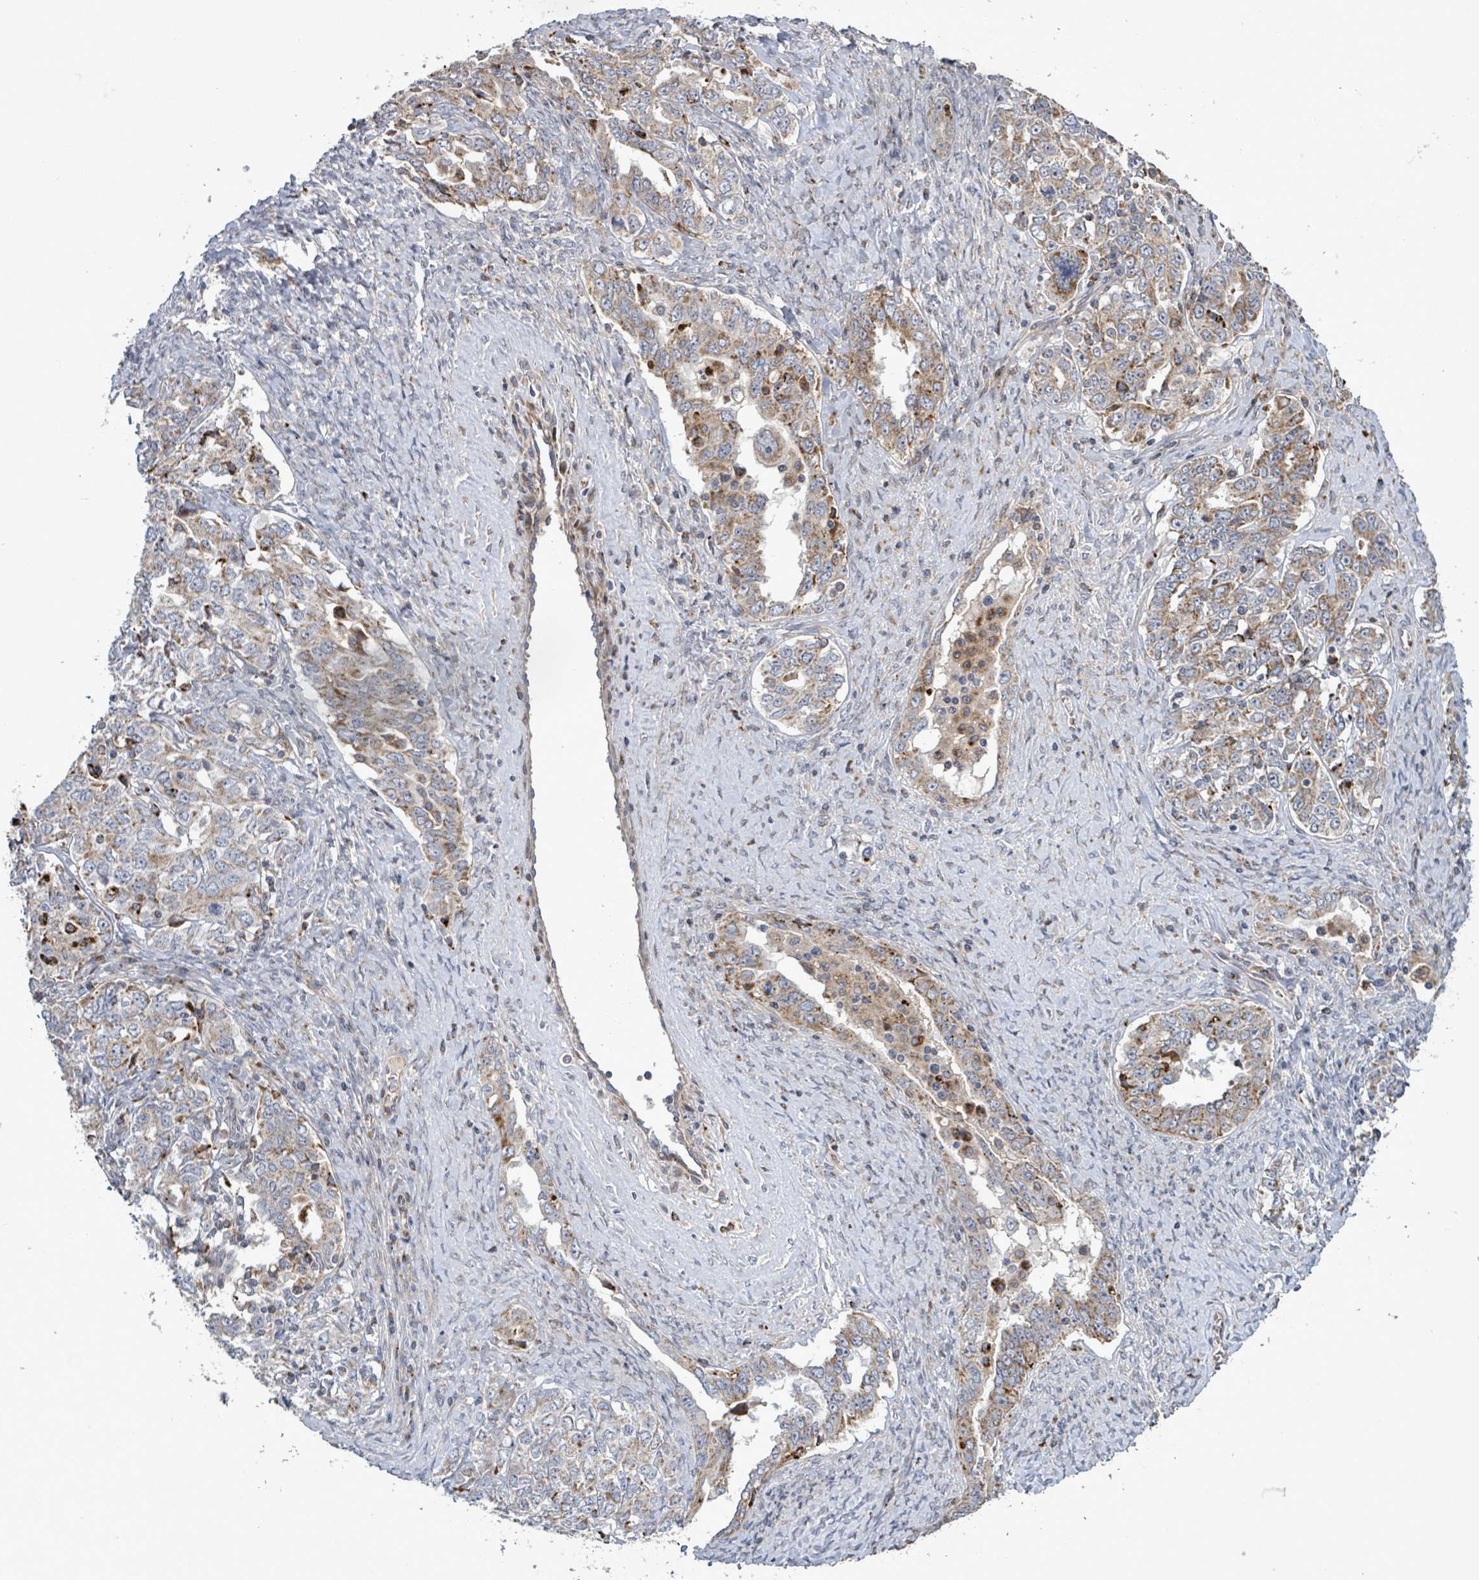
{"staining": {"intensity": "moderate", "quantity": "25%-75%", "location": "cytoplasmic/membranous"}, "tissue": "ovarian cancer", "cell_type": "Tumor cells", "image_type": "cancer", "snomed": [{"axis": "morphology", "description": "Carcinoma, endometroid"}, {"axis": "topography", "description": "Ovary"}], "caption": "Immunohistochemistry (DAB) staining of human ovarian cancer exhibits moderate cytoplasmic/membranous protein positivity in approximately 25%-75% of tumor cells.", "gene": "DIPK2A", "patient": {"sex": "female", "age": 62}}